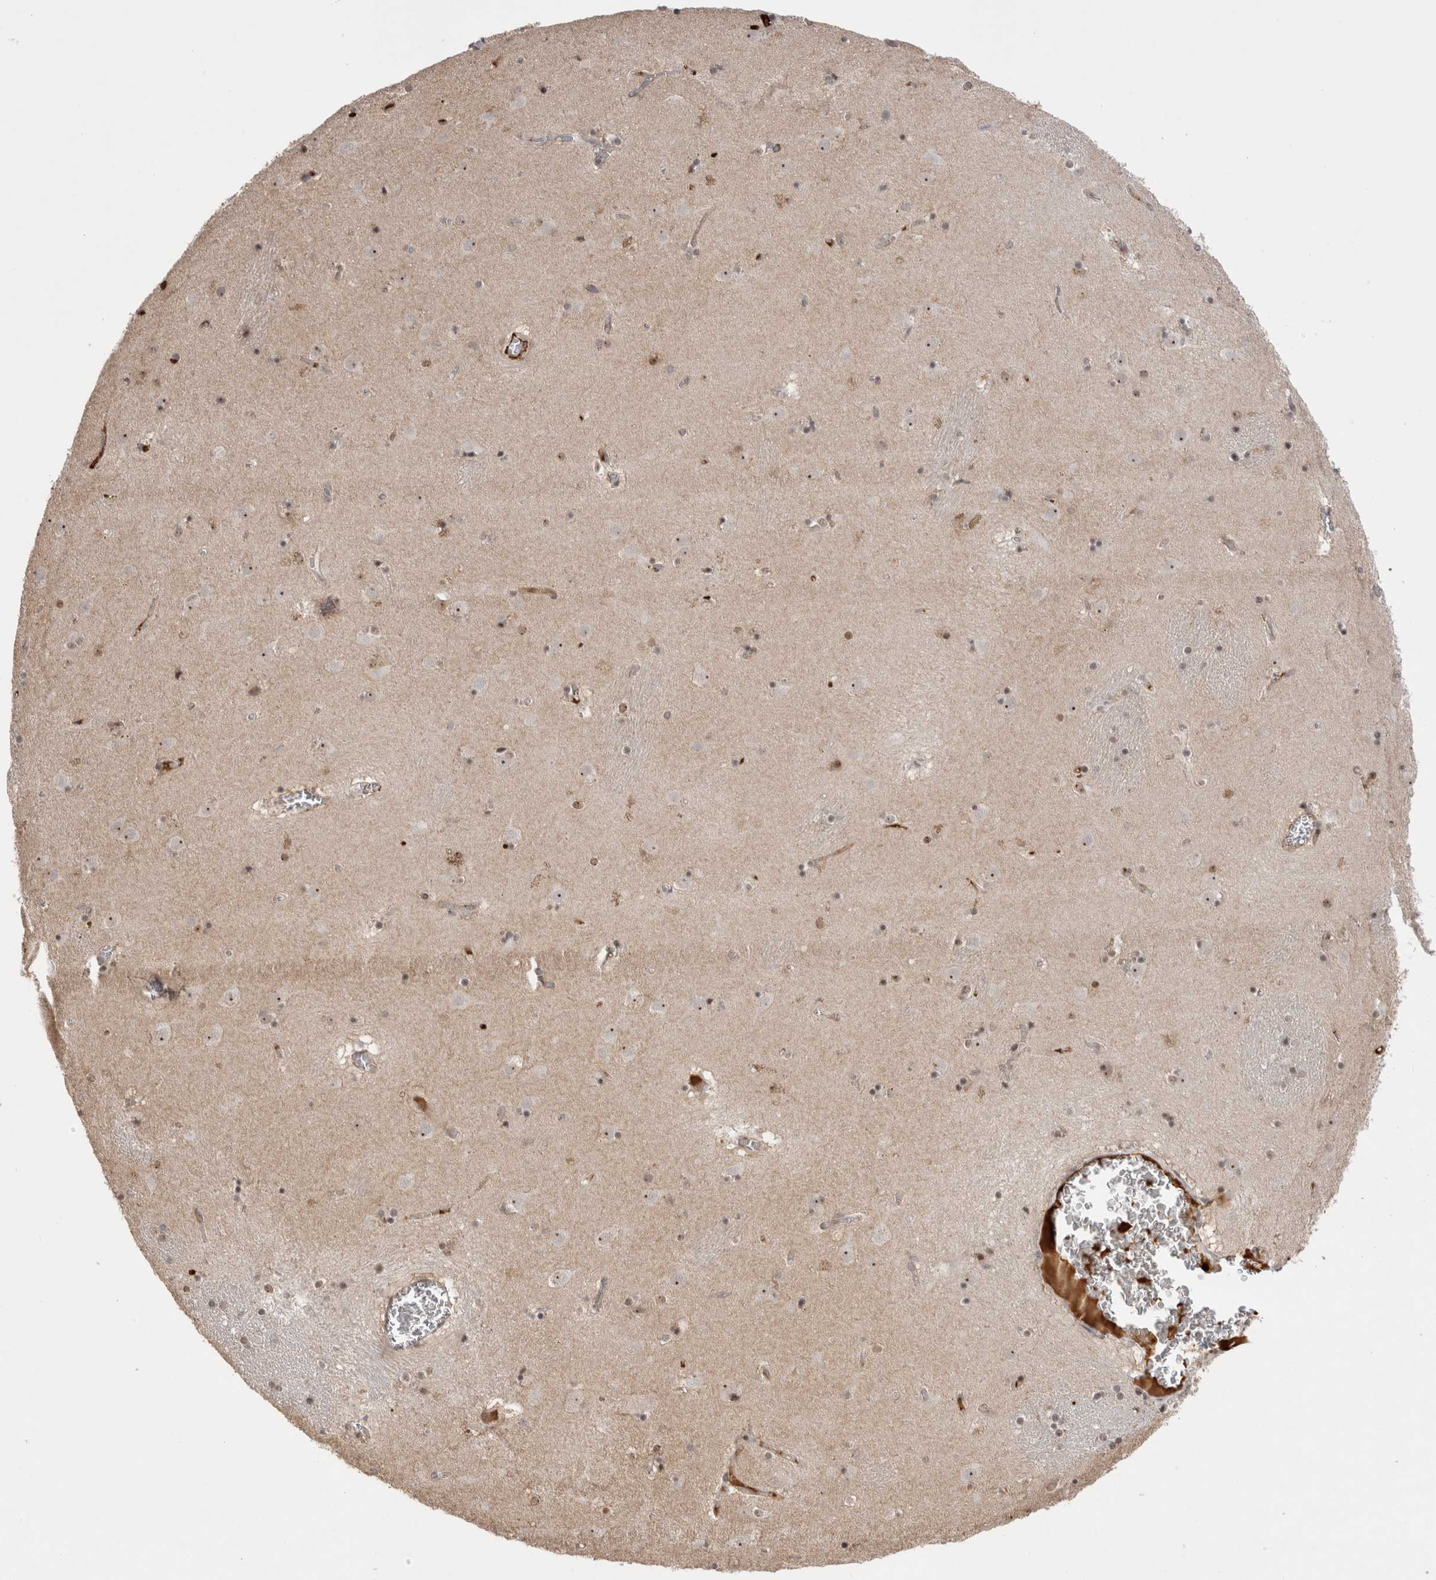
{"staining": {"intensity": "weak", "quantity": ">75%", "location": "nuclear"}, "tissue": "caudate", "cell_type": "Glial cells", "image_type": "normal", "snomed": [{"axis": "morphology", "description": "Normal tissue, NOS"}, {"axis": "topography", "description": "Lateral ventricle wall"}], "caption": "High-magnification brightfield microscopy of normal caudate stained with DAB (brown) and counterstained with hematoxylin (blue). glial cells exhibit weak nuclear positivity is identified in about>75% of cells.", "gene": "ZNF24", "patient": {"sex": "male", "age": 70}}